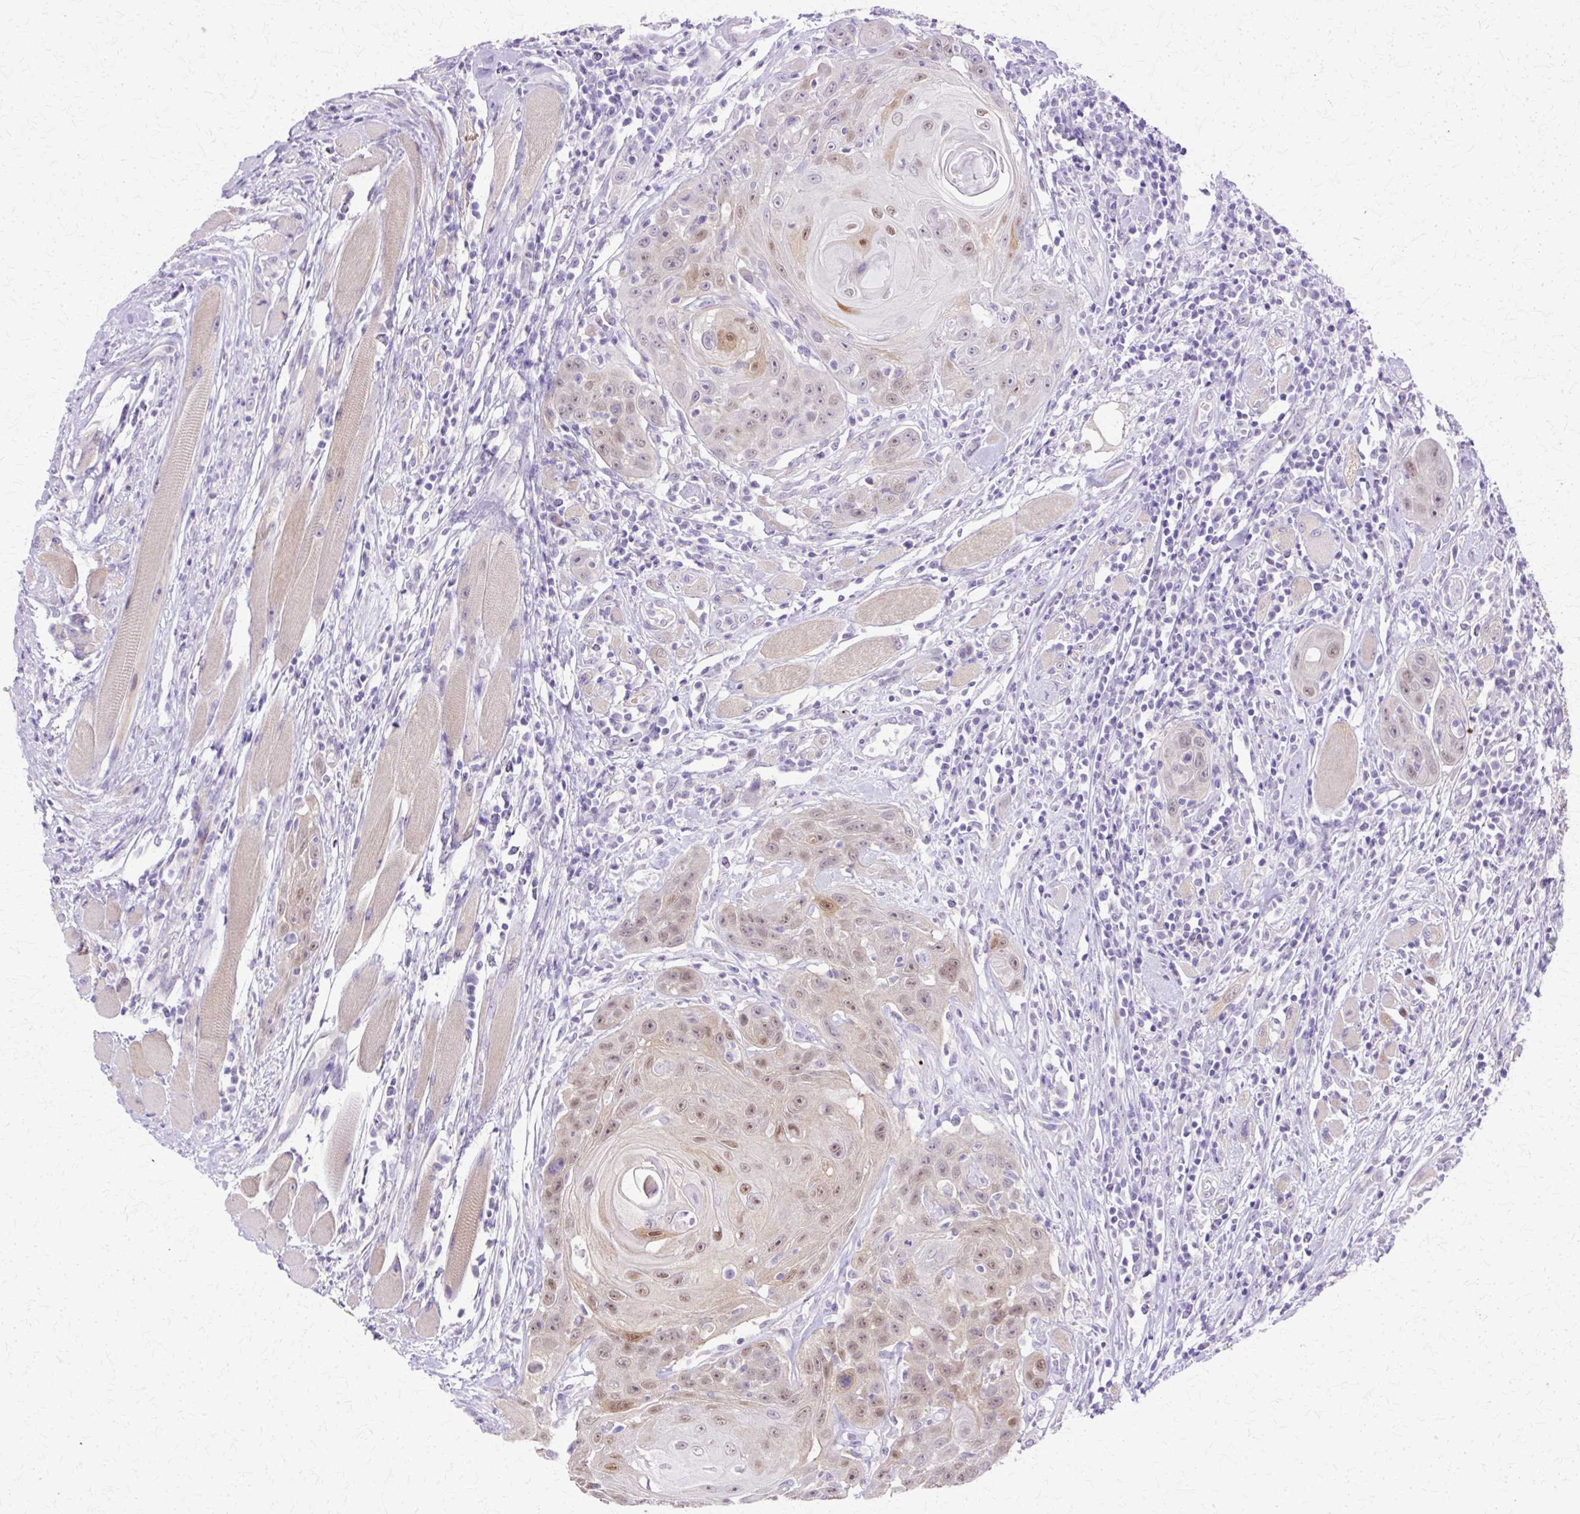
{"staining": {"intensity": "moderate", "quantity": ">75%", "location": "nuclear"}, "tissue": "head and neck cancer", "cell_type": "Tumor cells", "image_type": "cancer", "snomed": [{"axis": "morphology", "description": "Squamous cell carcinoma, NOS"}, {"axis": "topography", "description": "Head-Neck"}], "caption": "High-magnification brightfield microscopy of head and neck squamous cell carcinoma stained with DAB (3,3'-diaminobenzidine) (brown) and counterstained with hematoxylin (blue). tumor cells exhibit moderate nuclear expression is present in about>75% of cells.", "gene": "HSPA8", "patient": {"sex": "female", "age": 59}}